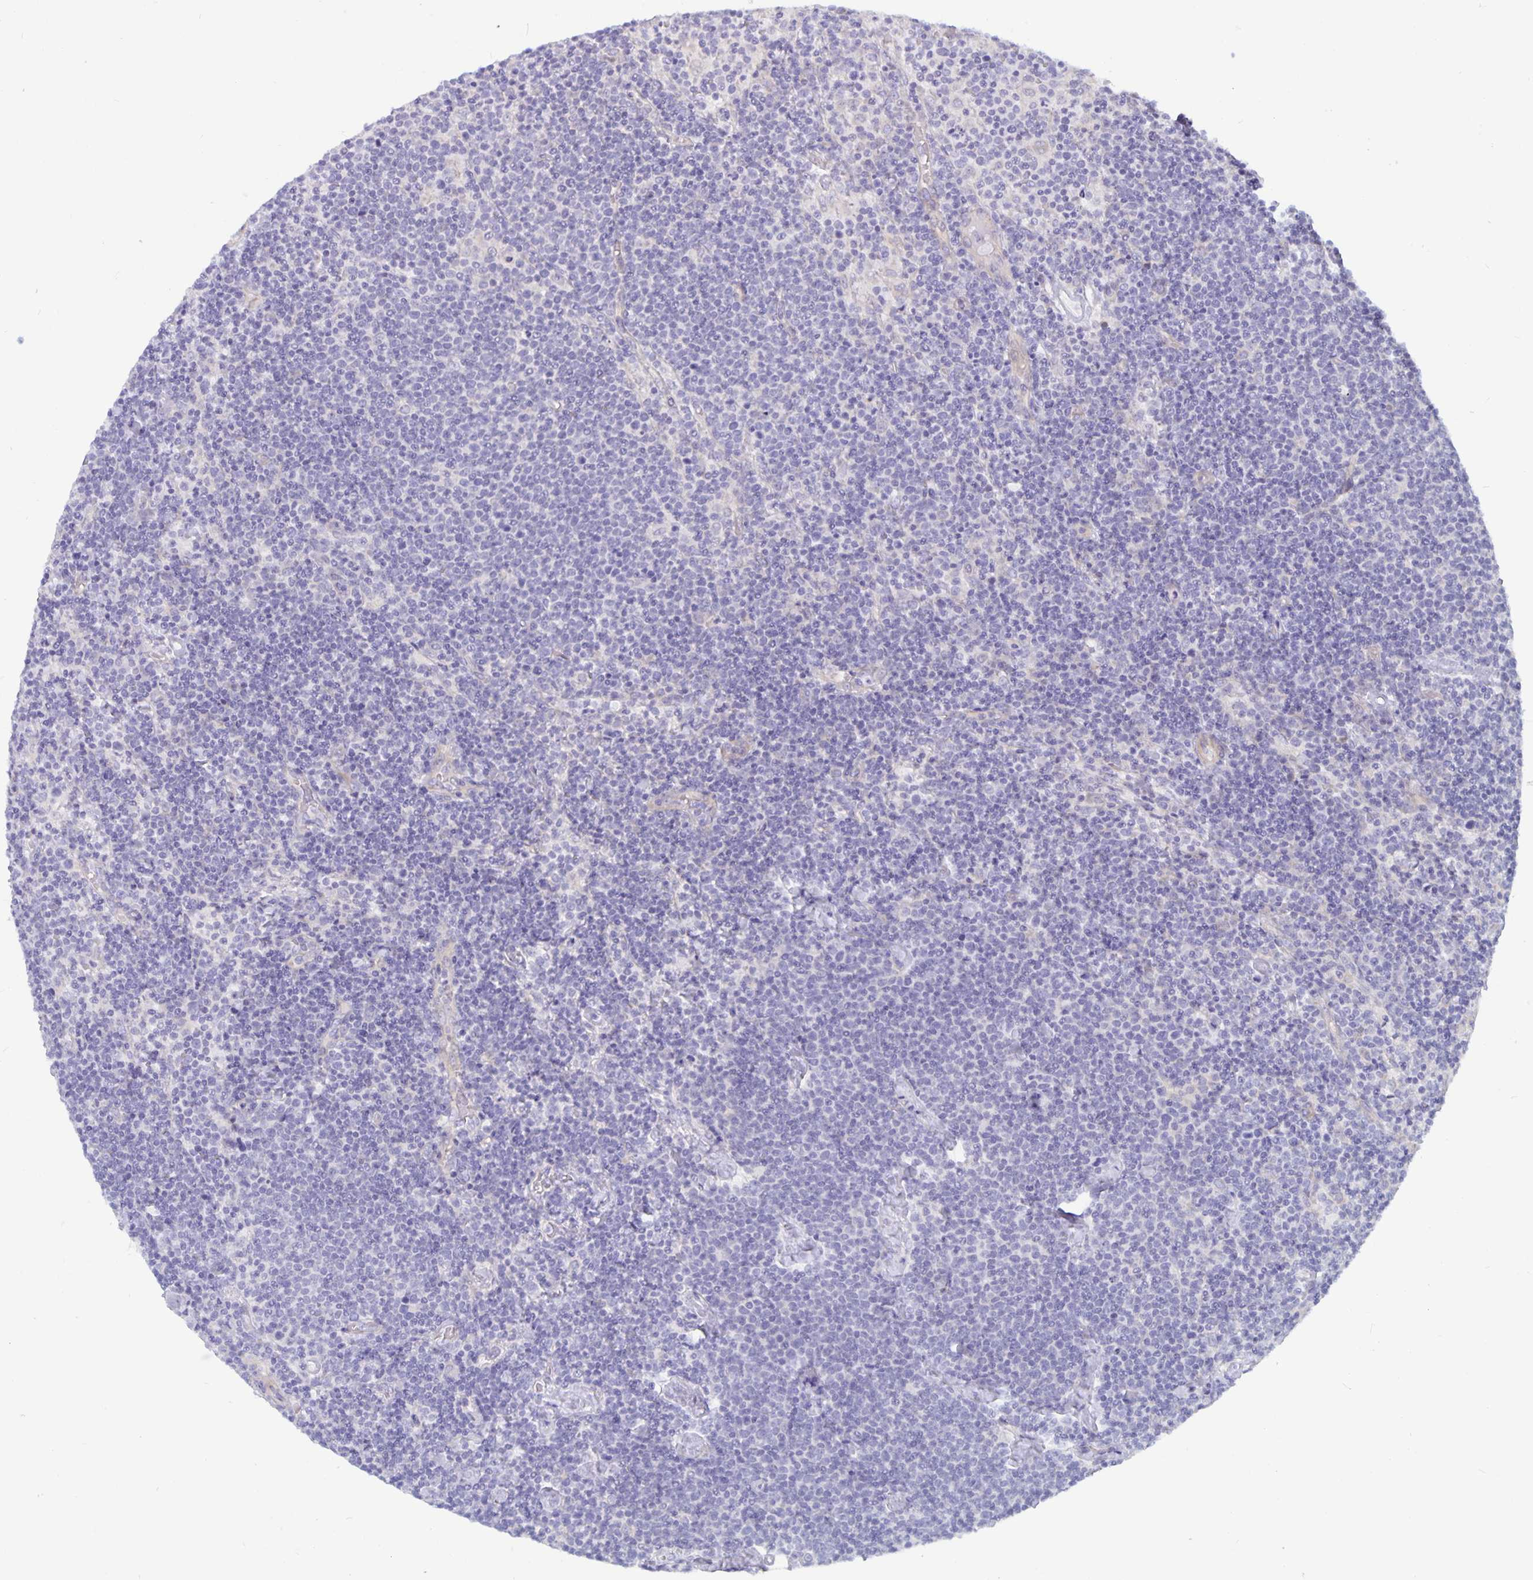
{"staining": {"intensity": "negative", "quantity": "none", "location": "none"}, "tissue": "lymphoma", "cell_type": "Tumor cells", "image_type": "cancer", "snomed": [{"axis": "morphology", "description": "Malignant lymphoma, non-Hodgkin's type, High grade"}, {"axis": "topography", "description": "Lymph node"}], "caption": "Immunohistochemical staining of malignant lymphoma, non-Hodgkin's type (high-grade) shows no significant positivity in tumor cells.", "gene": "PLCB3", "patient": {"sex": "male", "age": 61}}